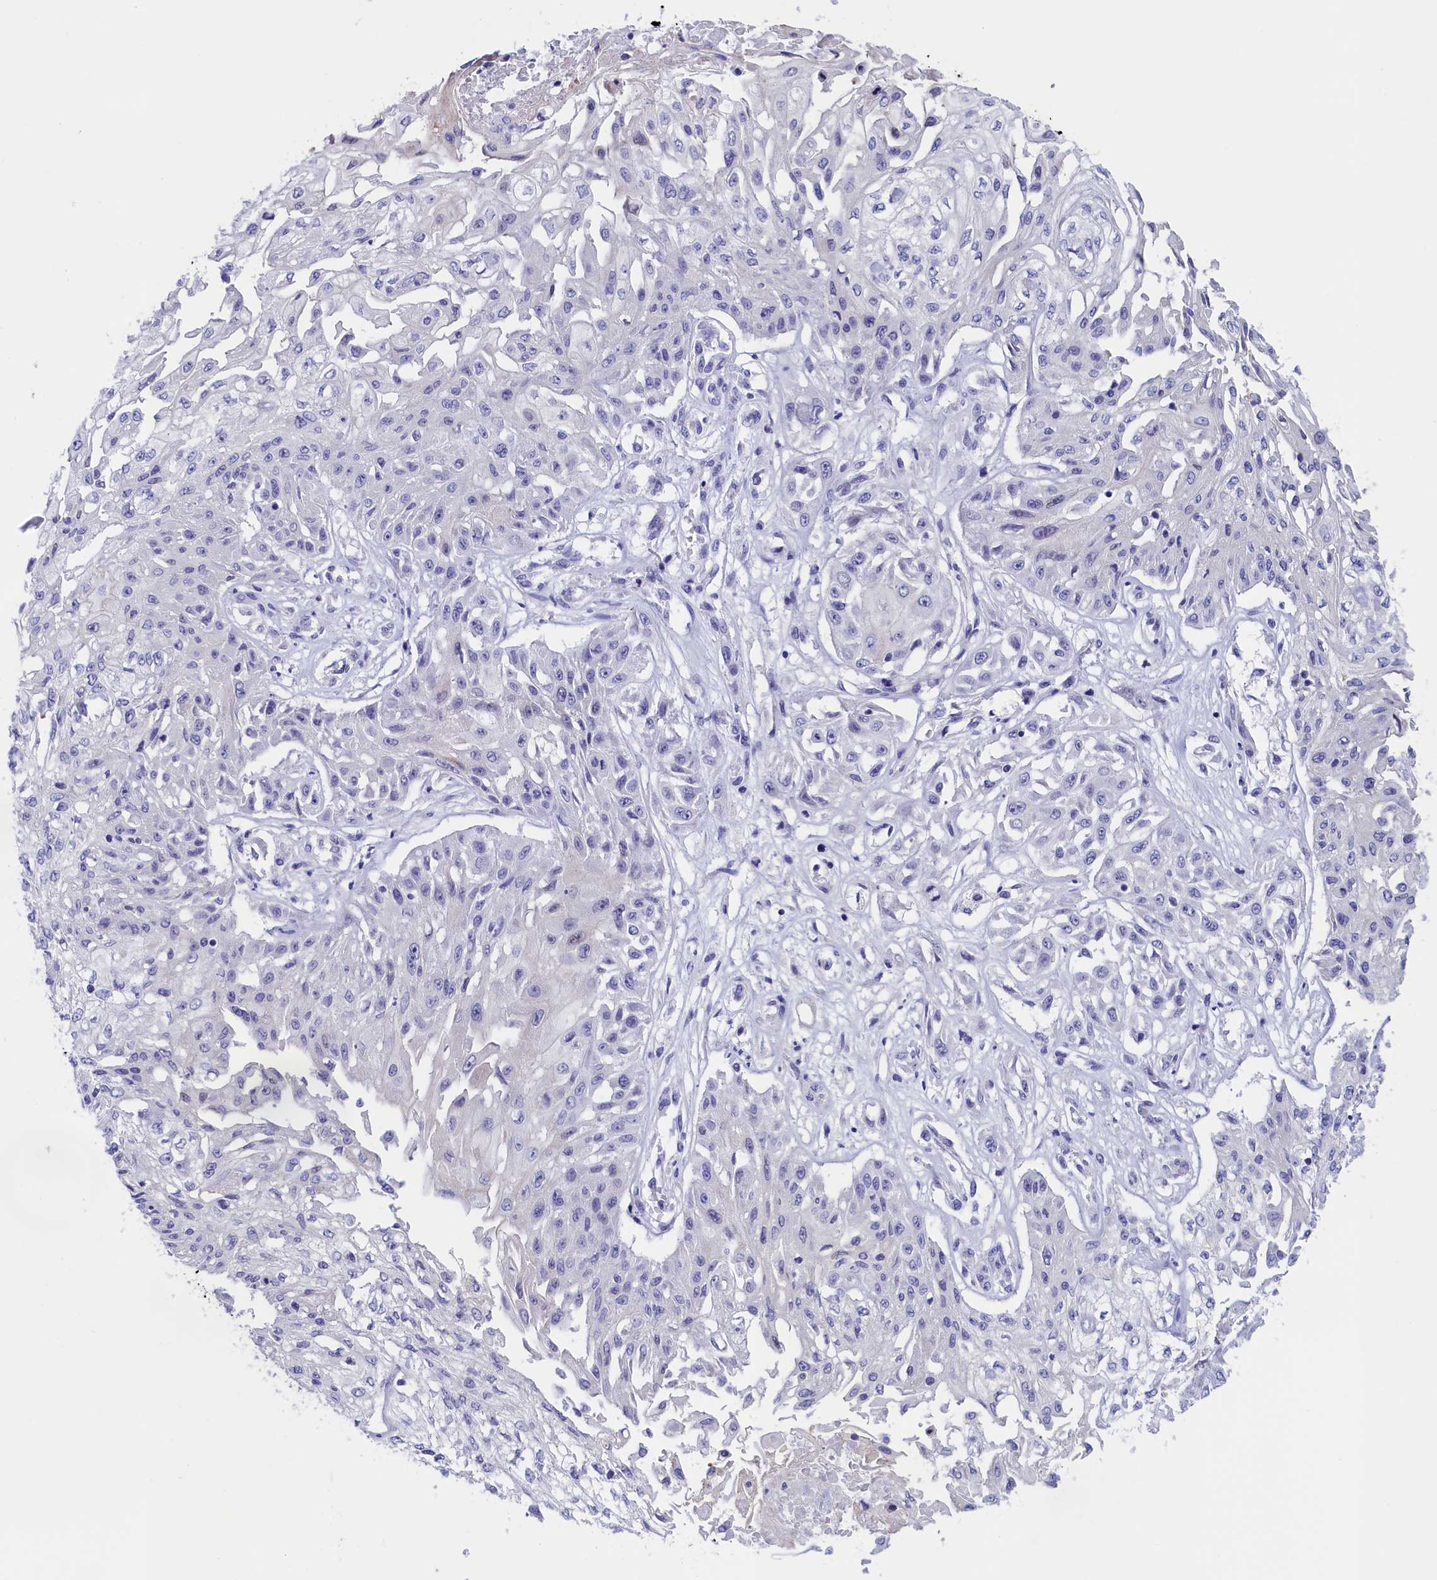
{"staining": {"intensity": "negative", "quantity": "none", "location": "none"}, "tissue": "skin cancer", "cell_type": "Tumor cells", "image_type": "cancer", "snomed": [{"axis": "morphology", "description": "Squamous cell carcinoma, NOS"}, {"axis": "morphology", "description": "Squamous cell carcinoma, metastatic, NOS"}, {"axis": "topography", "description": "Skin"}, {"axis": "topography", "description": "Lymph node"}], "caption": "Immunohistochemistry micrograph of human skin cancer stained for a protein (brown), which reveals no expression in tumor cells.", "gene": "ANKRD2", "patient": {"sex": "male", "age": 75}}